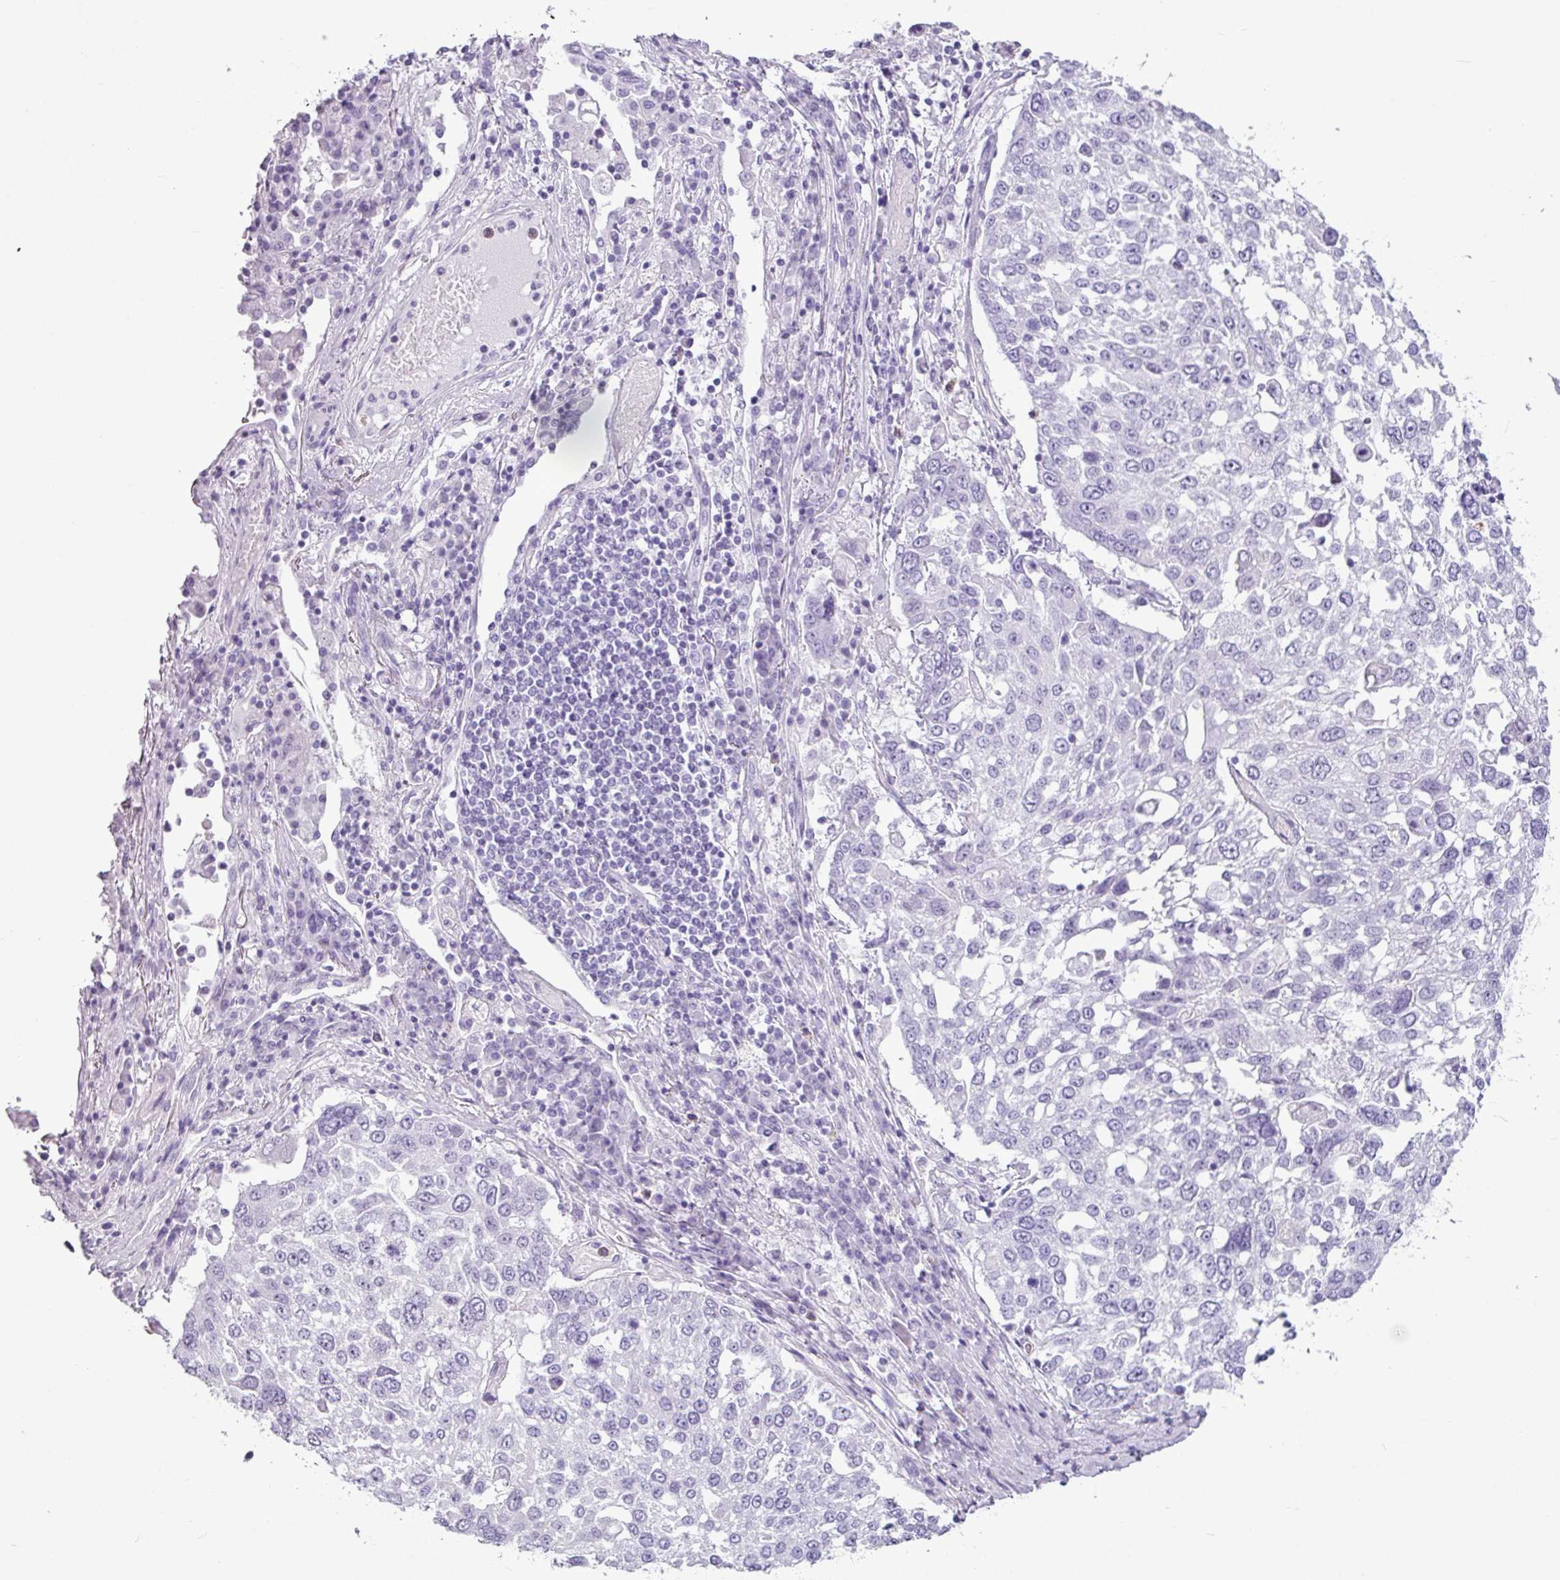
{"staining": {"intensity": "negative", "quantity": "none", "location": "none"}, "tissue": "lung cancer", "cell_type": "Tumor cells", "image_type": "cancer", "snomed": [{"axis": "morphology", "description": "Squamous cell carcinoma, NOS"}, {"axis": "topography", "description": "Lung"}], "caption": "Tumor cells are negative for protein expression in human squamous cell carcinoma (lung).", "gene": "AMY1B", "patient": {"sex": "male", "age": 65}}